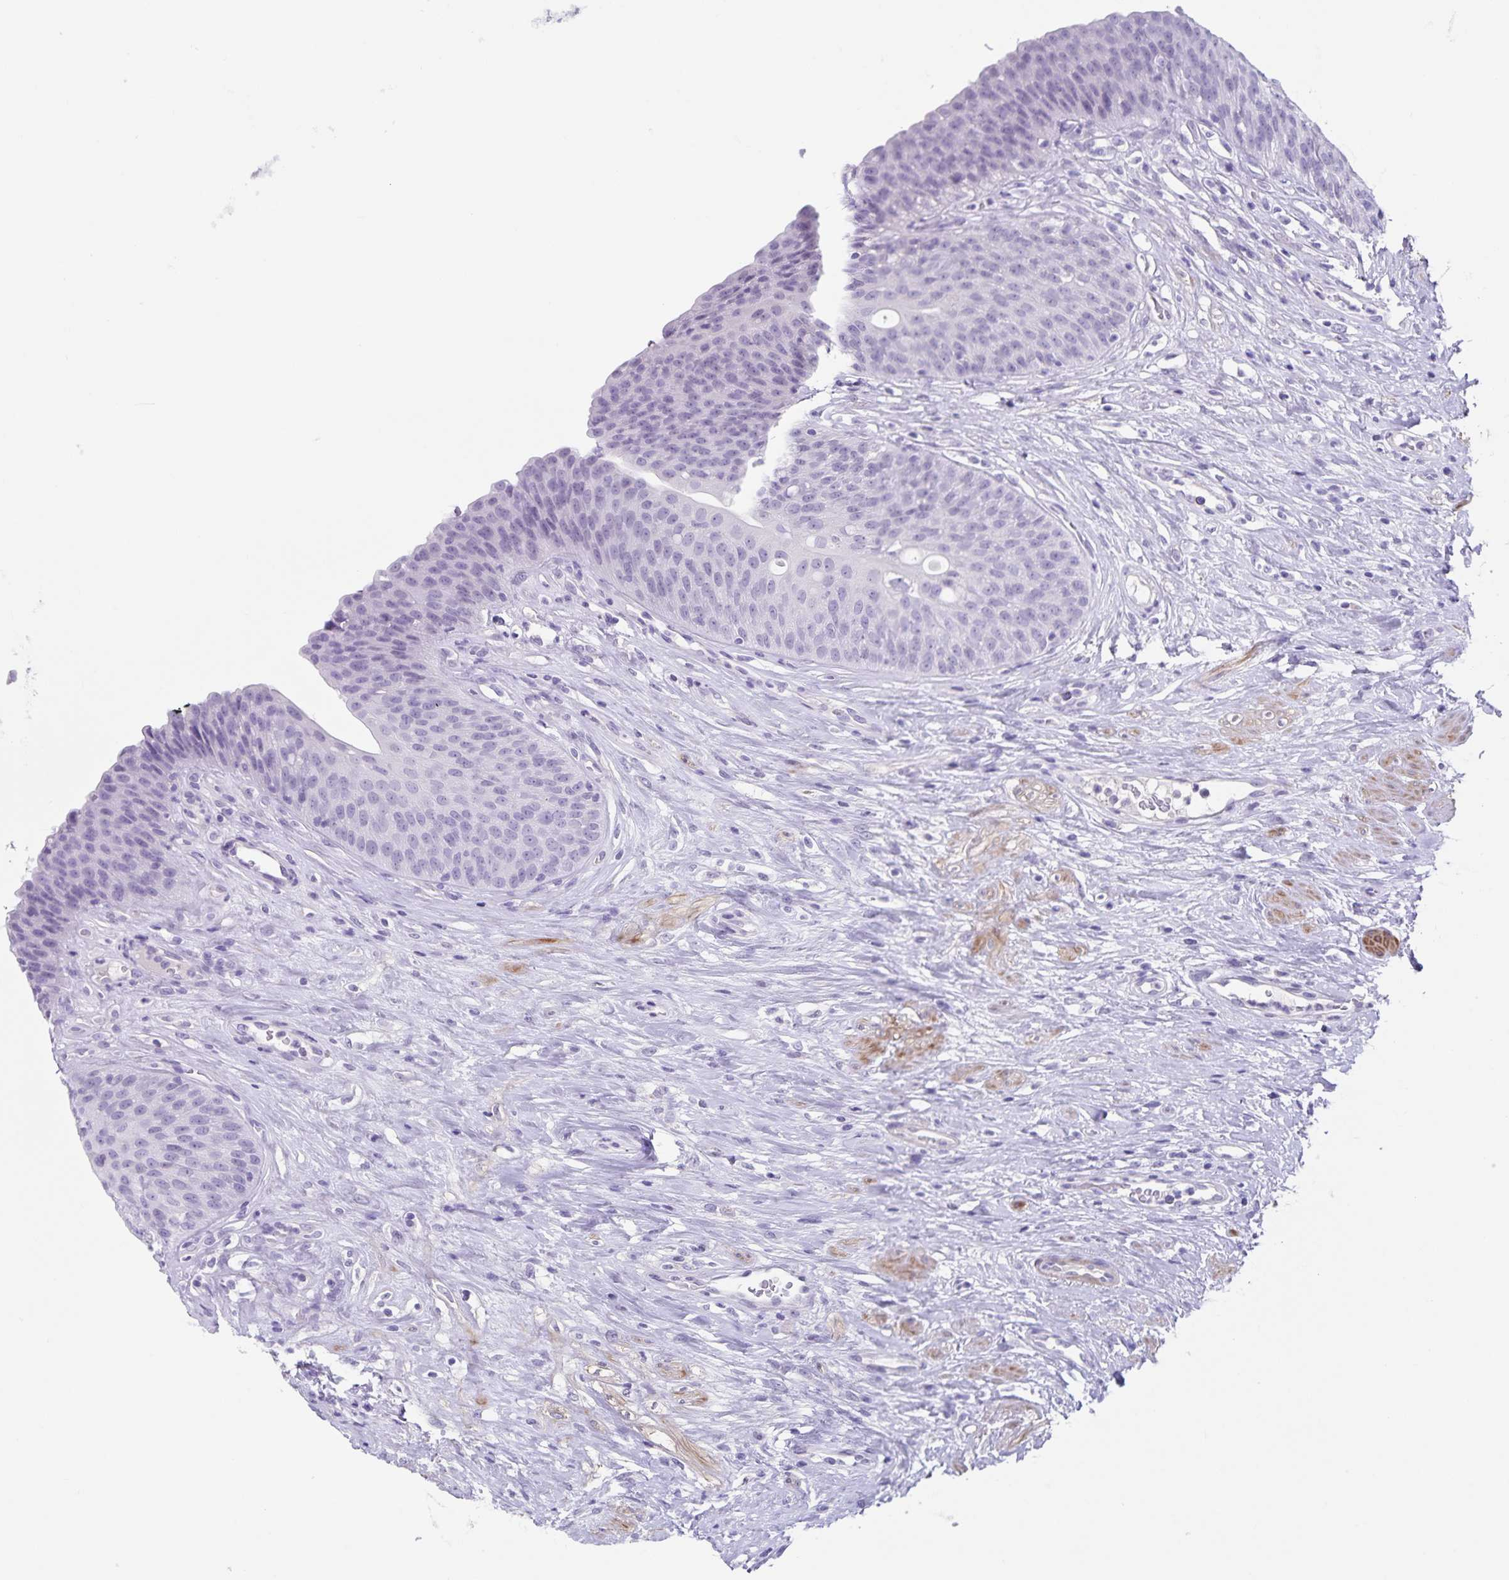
{"staining": {"intensity": "negative", "quantity": "none", "location": "none"}, "tissue": "urinary bladder", "cell_type": "Urothelial cells", "image_type": "normal", "snomed": [{"axis": "morphology", "description": "Normal tissue, NOS"}, {"axis": "topography", "description": "Urinary bladder"}], "caption": "Urothelial cells show no significant protein expression in unremarkable urinary bladder. The staining was performed using DAB (3,3'-diaminobenzidine) to visualize the protein expression in brown, while the nuclei were stained in blue with hematoxylin (Magnification: 20x).", "gene": "C11orf42", "patient": {"sex": "female", "age": 56}}